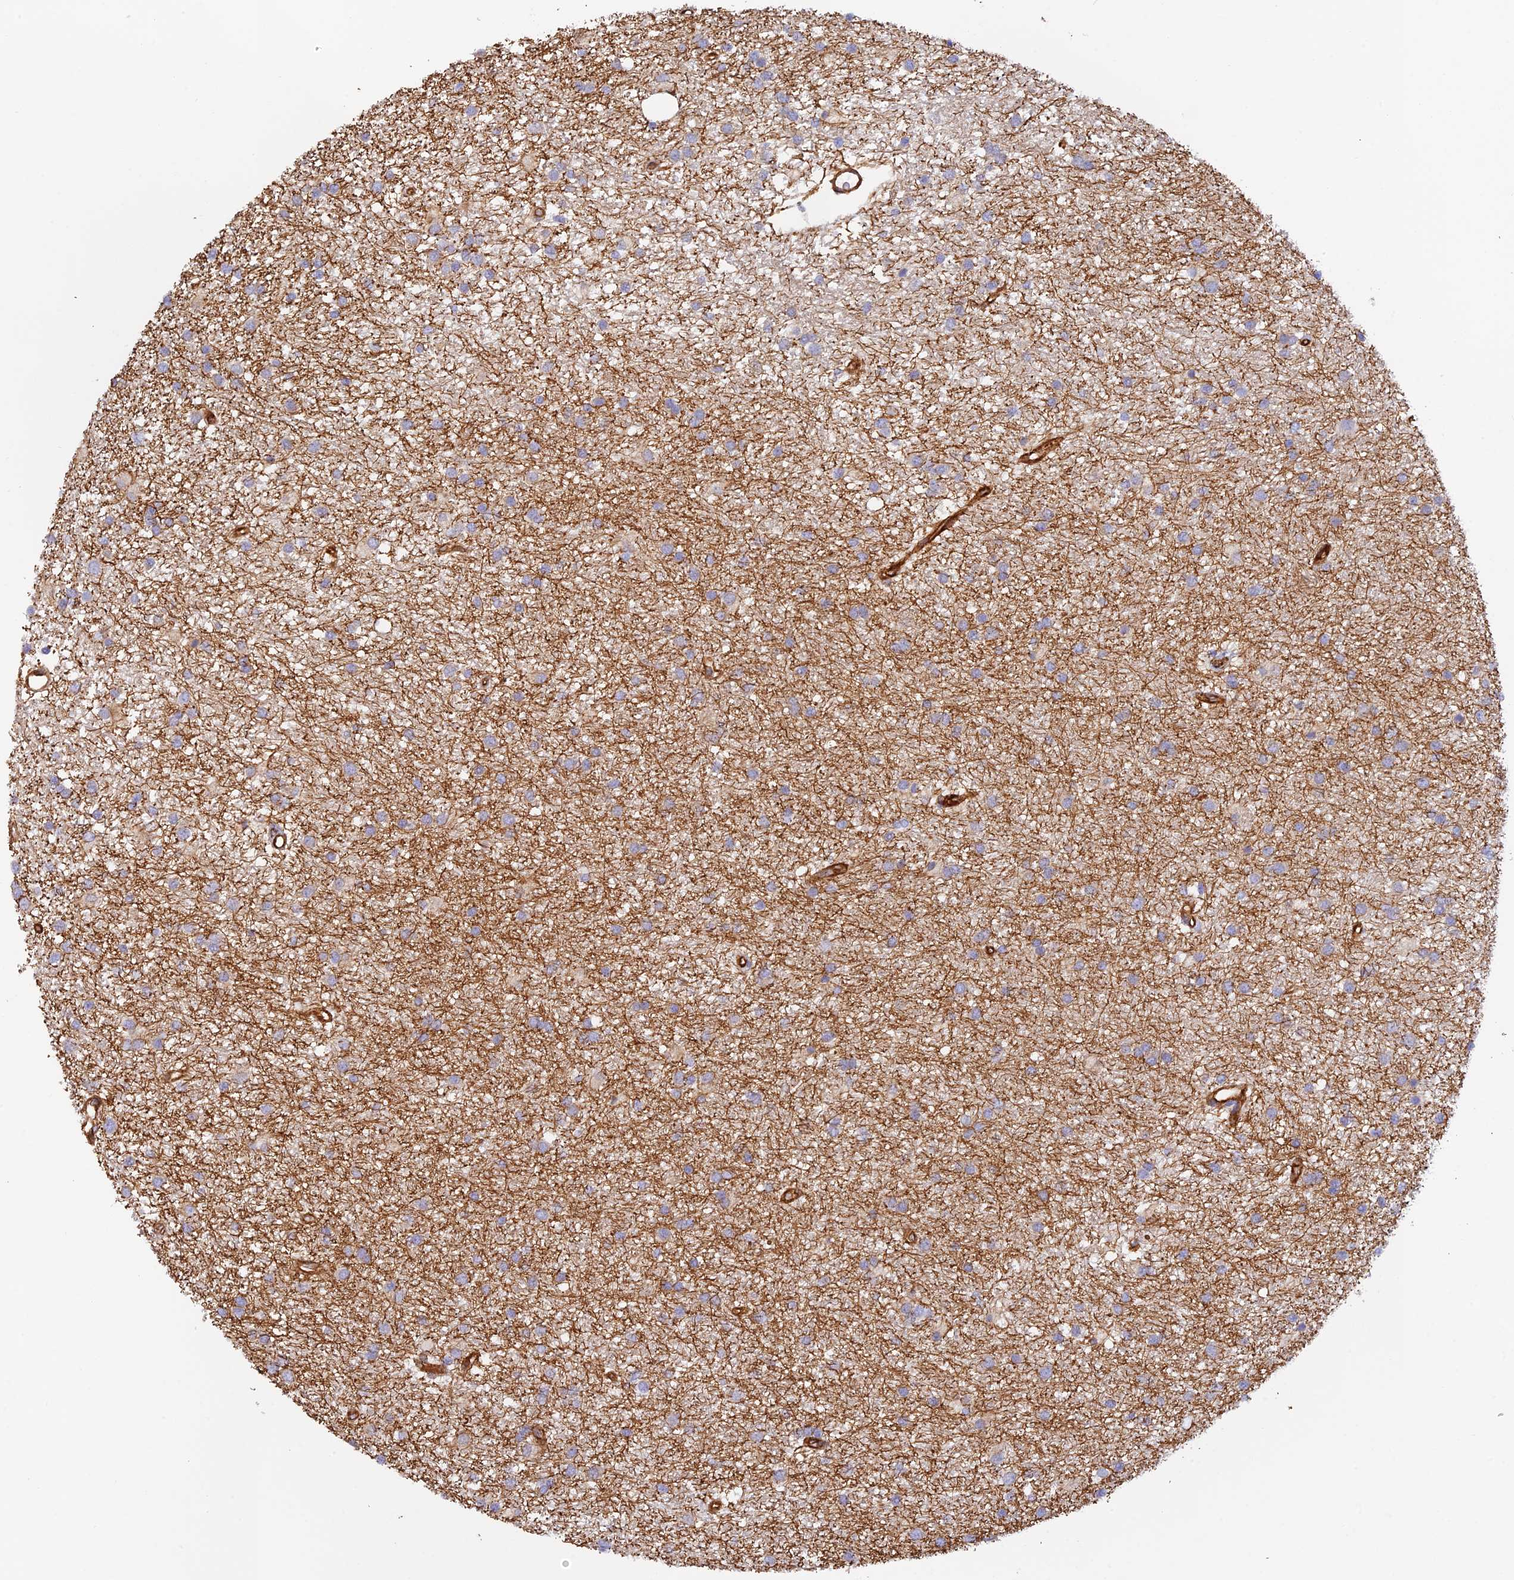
{"staining": {"intensity": "moderate", "quantity": "<25%", "location": "cytoplasmic/membranous"}, "tissue": "glioma", "cell_type": "Tumor cells", "image_type": "cancer", "snomed": [{"axis": "morphology", "description": "Glioma, malignant, High grade"}, {"axis": "topography", "description": "Brain"}], "caption": "Immunohistochemical staining of glioma shows low levels of moderate cytoplasmic/membranous protein expression in approximately <25% of tumor cells.", "gene": "MYO9A", "patient": {"sex": "male", "age": 77}}